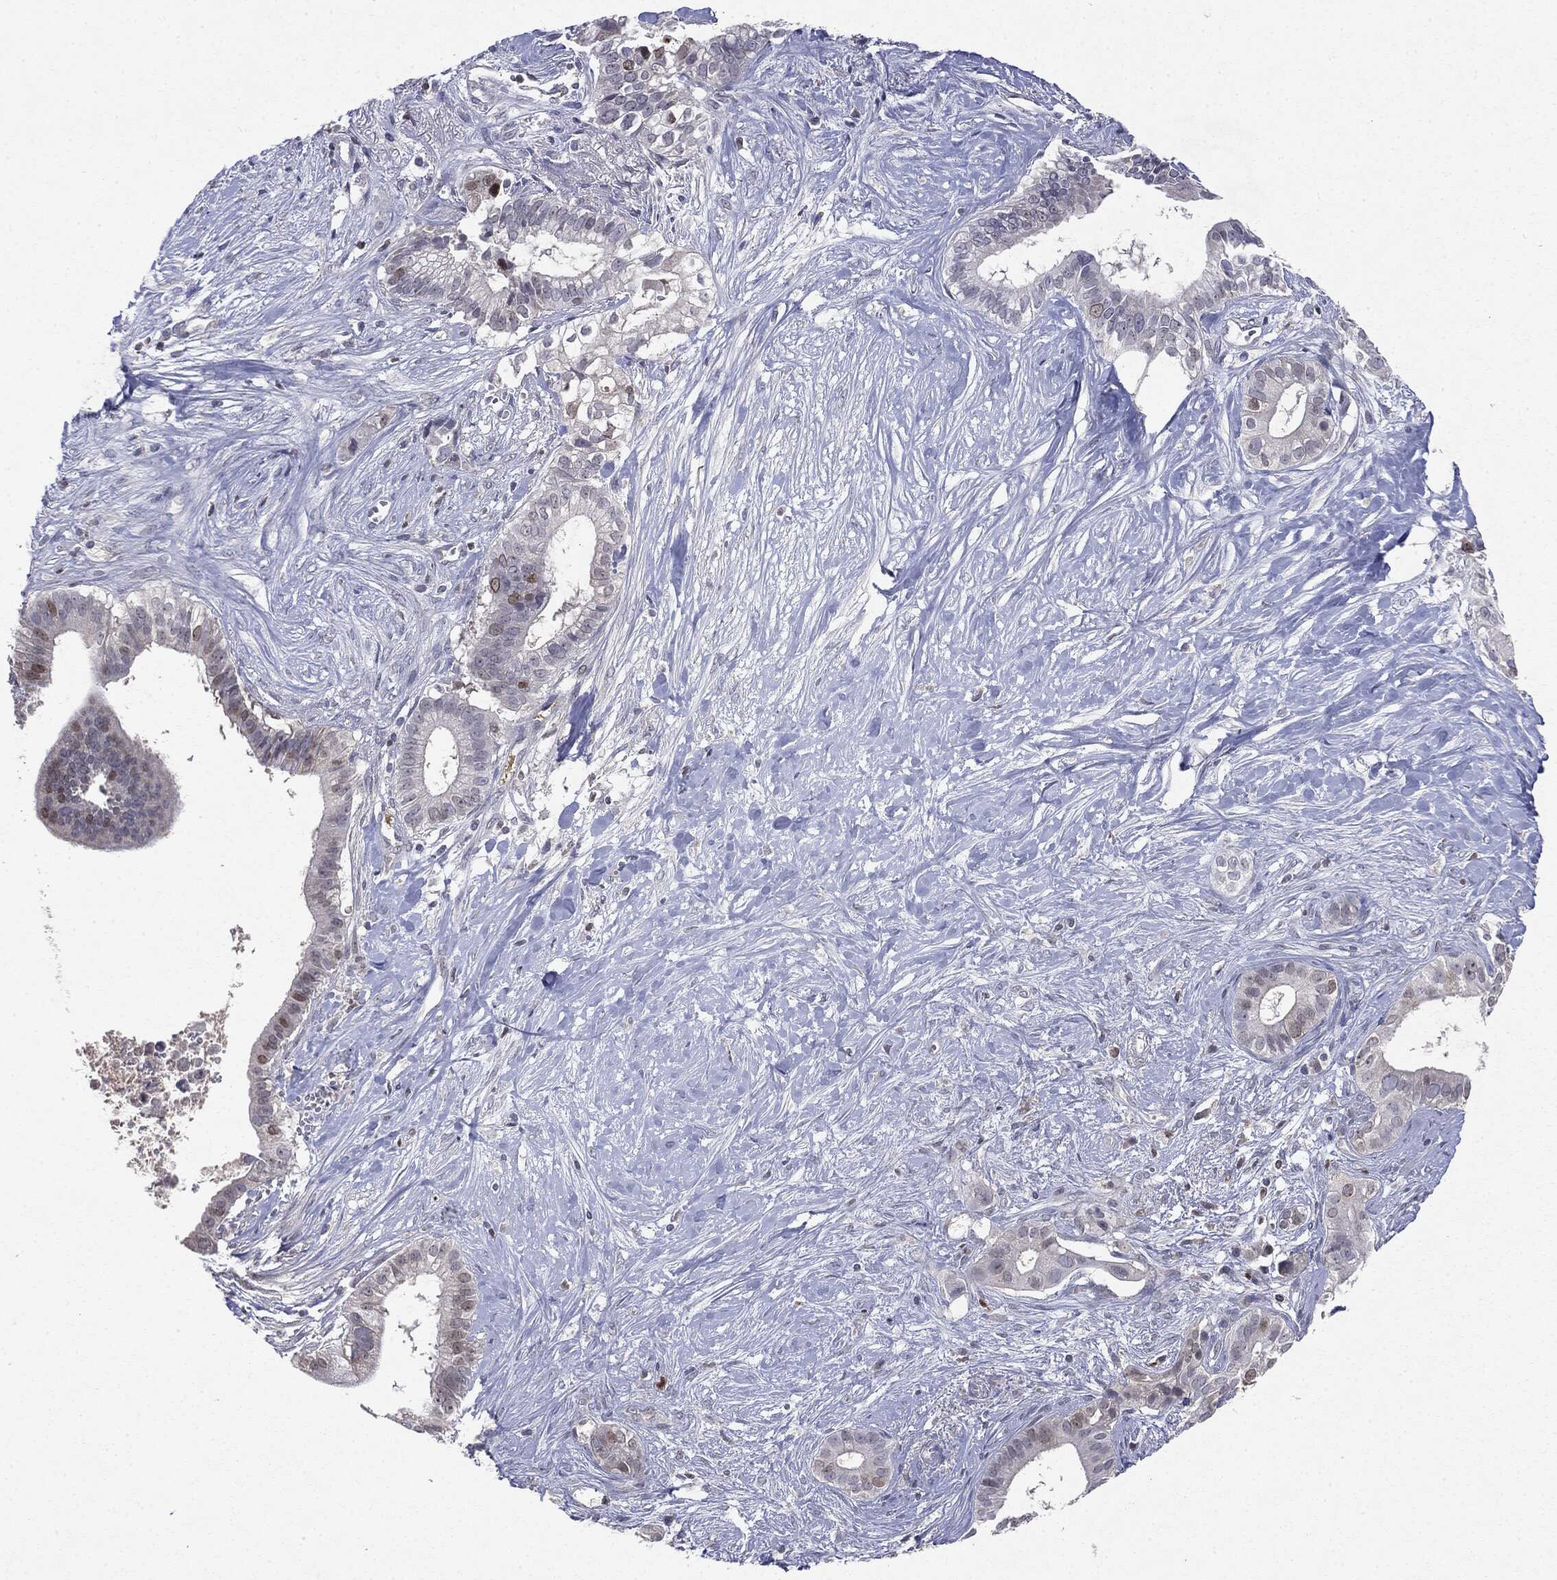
{"staining": {"intensity": "negative", "quantity": "none", "location": "none"}, "tissue": "pancreatic cancer", "cell_type": "Tumor cells", "image_type": "cancer", "snomed": [{"axis": "morphology", "description": "Adenocarcinoma, NOS"}, {"axis": "topography", "description": "Pancreas"}], "caption": "The immunohistochemistry image has no significant expression in tumor cells of pancreatic cancer (adenocarcinoma) tissue. (DAB (3,3'-diaminobenzidine) immunohistochemistry (IHC) visualized using brightfield microscopy, high magnification).", "gene": "KIF2C", "patient": {"sex": "male", "age": 61}}